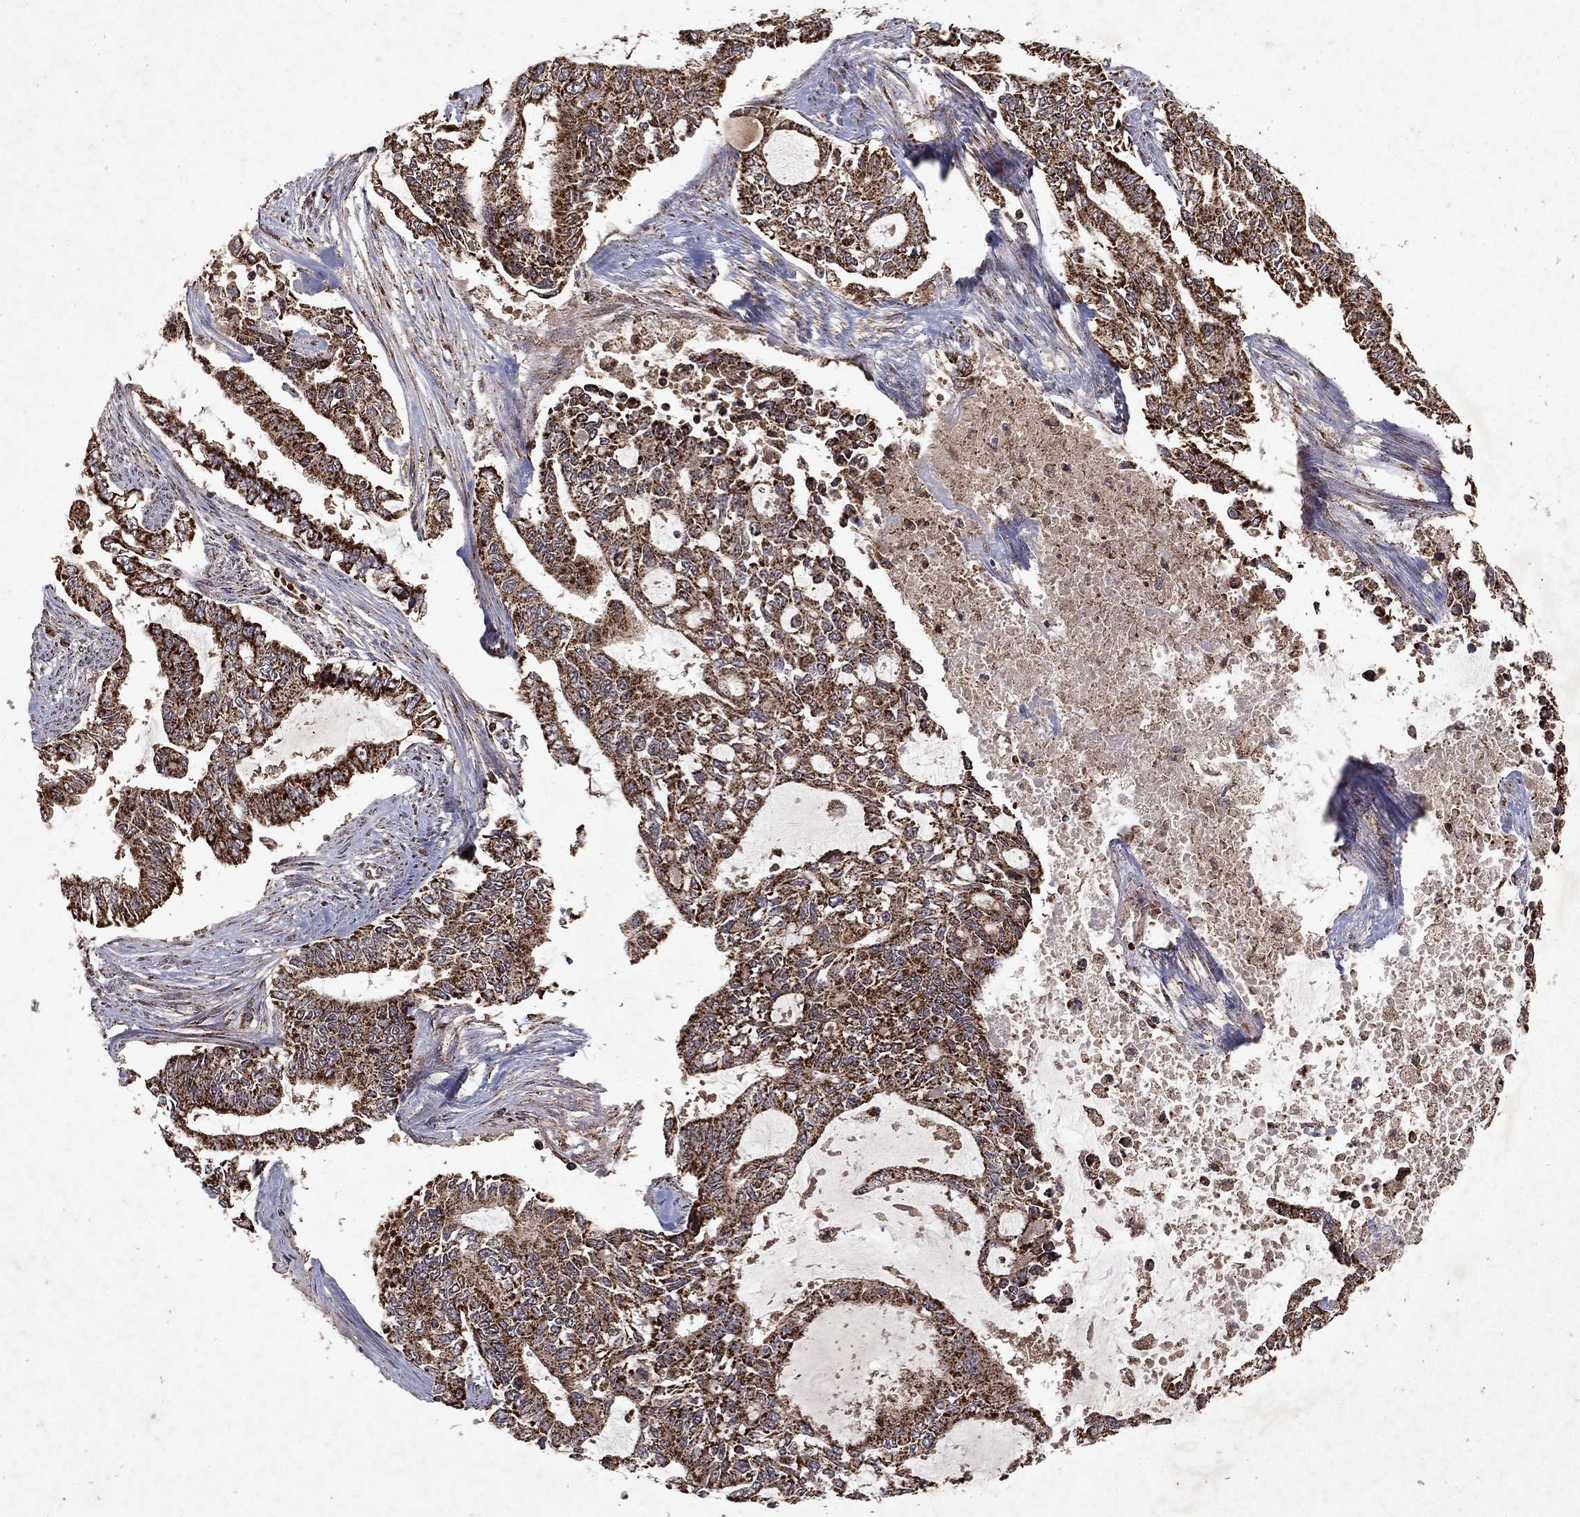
{"staining": {"intensity": "strong", "quantity": ">75%", "location": "cytoplasmic/membranous"}, "tissue": "endometrial cancer", "cell_type": "Tumor cells", "image_type": "cancer", "snomed": [{"axis": "morphology", "description": "Adenocarcinoma, NOS"}, {"axis": "topography", "description": "Uterus"}], "caption": "A micrograph showing strong cytoplasmic/membranous expression in about >75% of tumor cells in adenocarcinoma (endometrial), as visualized by brown immunohistochemical staining.", "gene": "PYROXD2", "patient": {"sex": "female", "age": 59}}